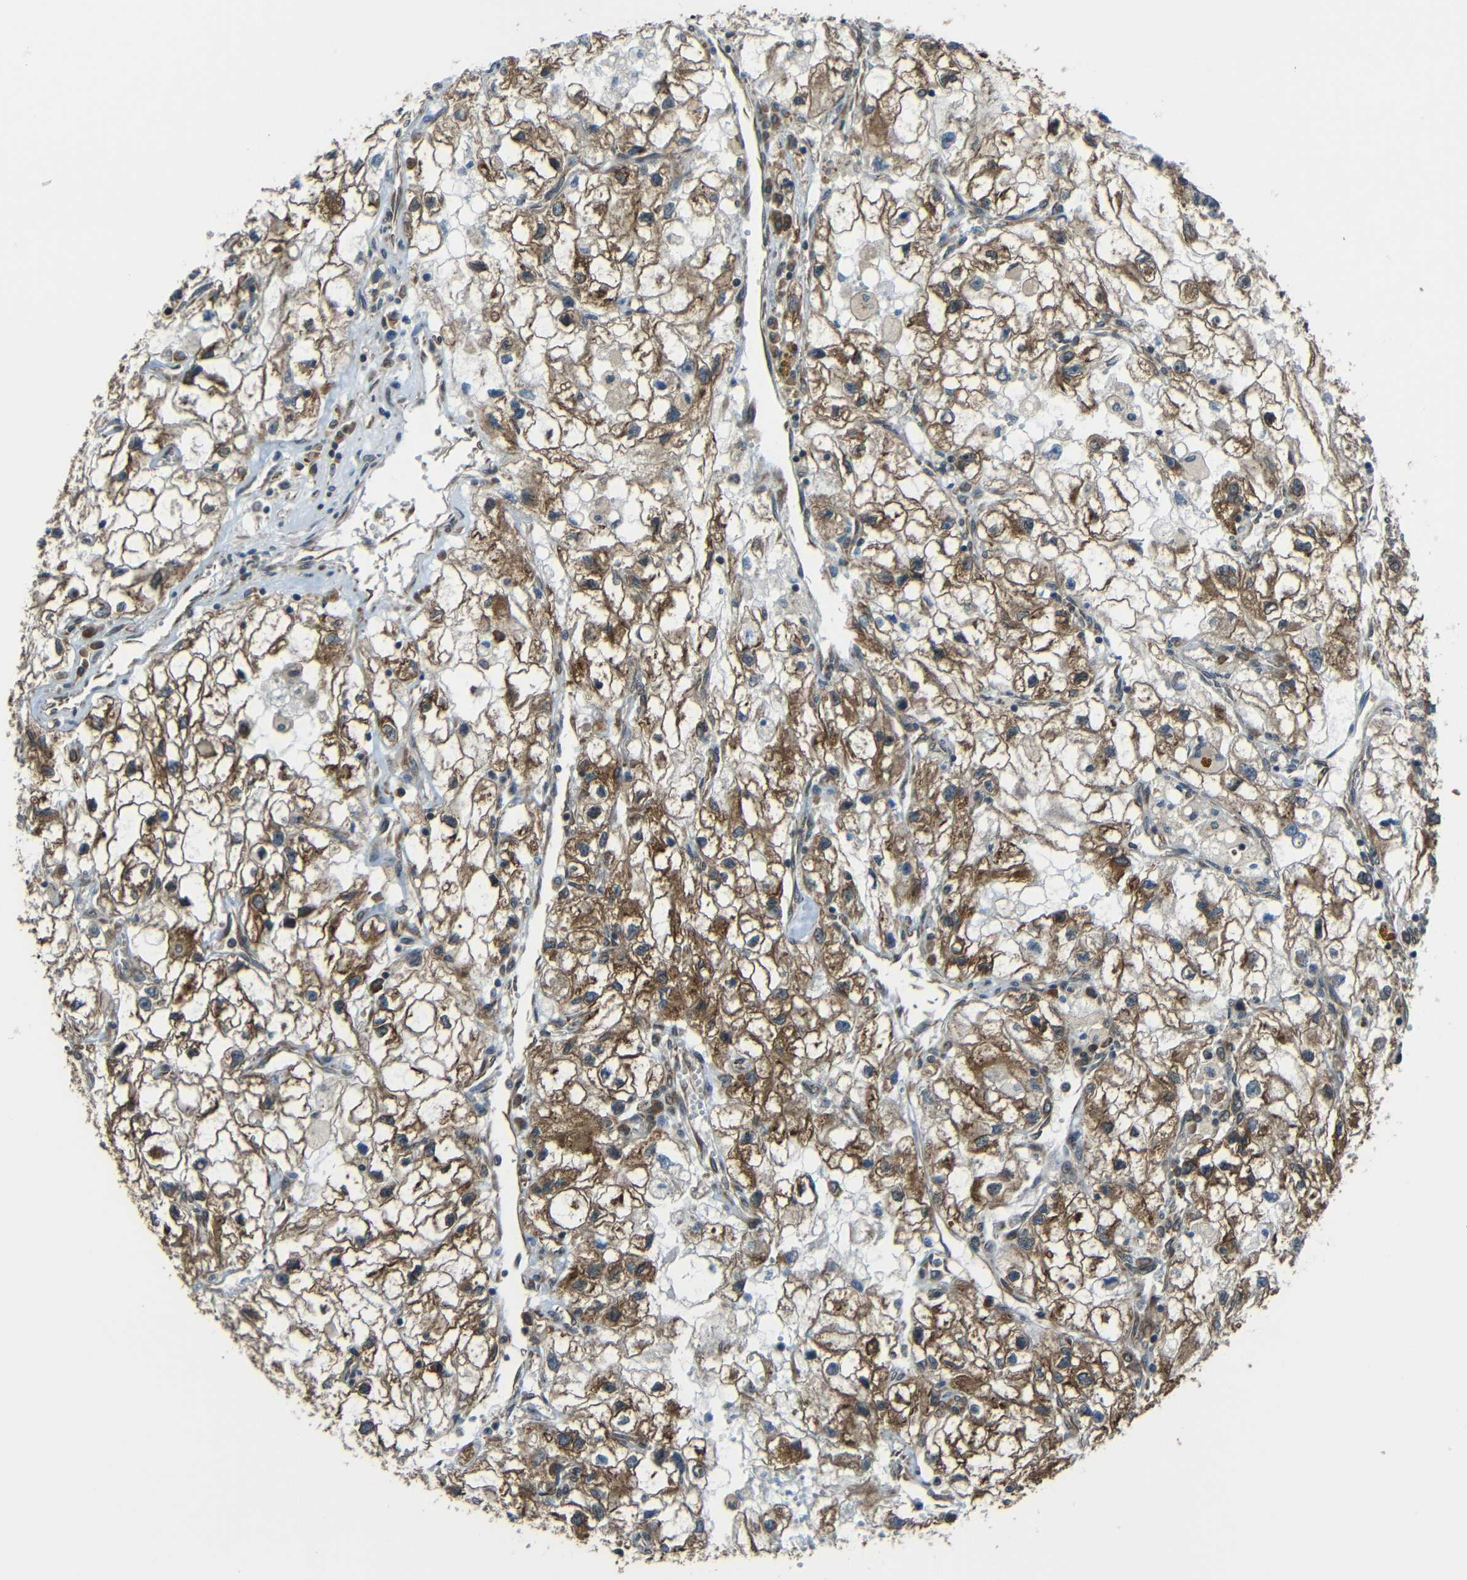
{"staining": {"intensity": "moderate", "quantity": "25%-75%", "location": "cytoplasmic/membranous"}, "tissue": "renal cancer", "cell_type": "Tumor cells", "image_type": "cancer", "snomed": [{"axis": "morphology", "description": "Adenocarcinoma, NOS"}, {"axis": "topography", "description": "Kidney"}], "caption": "Approximately 25%-75% of tumor cells in human renal cancer (adenocarcinoma) display moderate cytoplasmic/membranous protein staining as visualized by brown immunohistochemical staining.", "gene": "VAPB", "patient": {"sex": "female", "age": 70}}